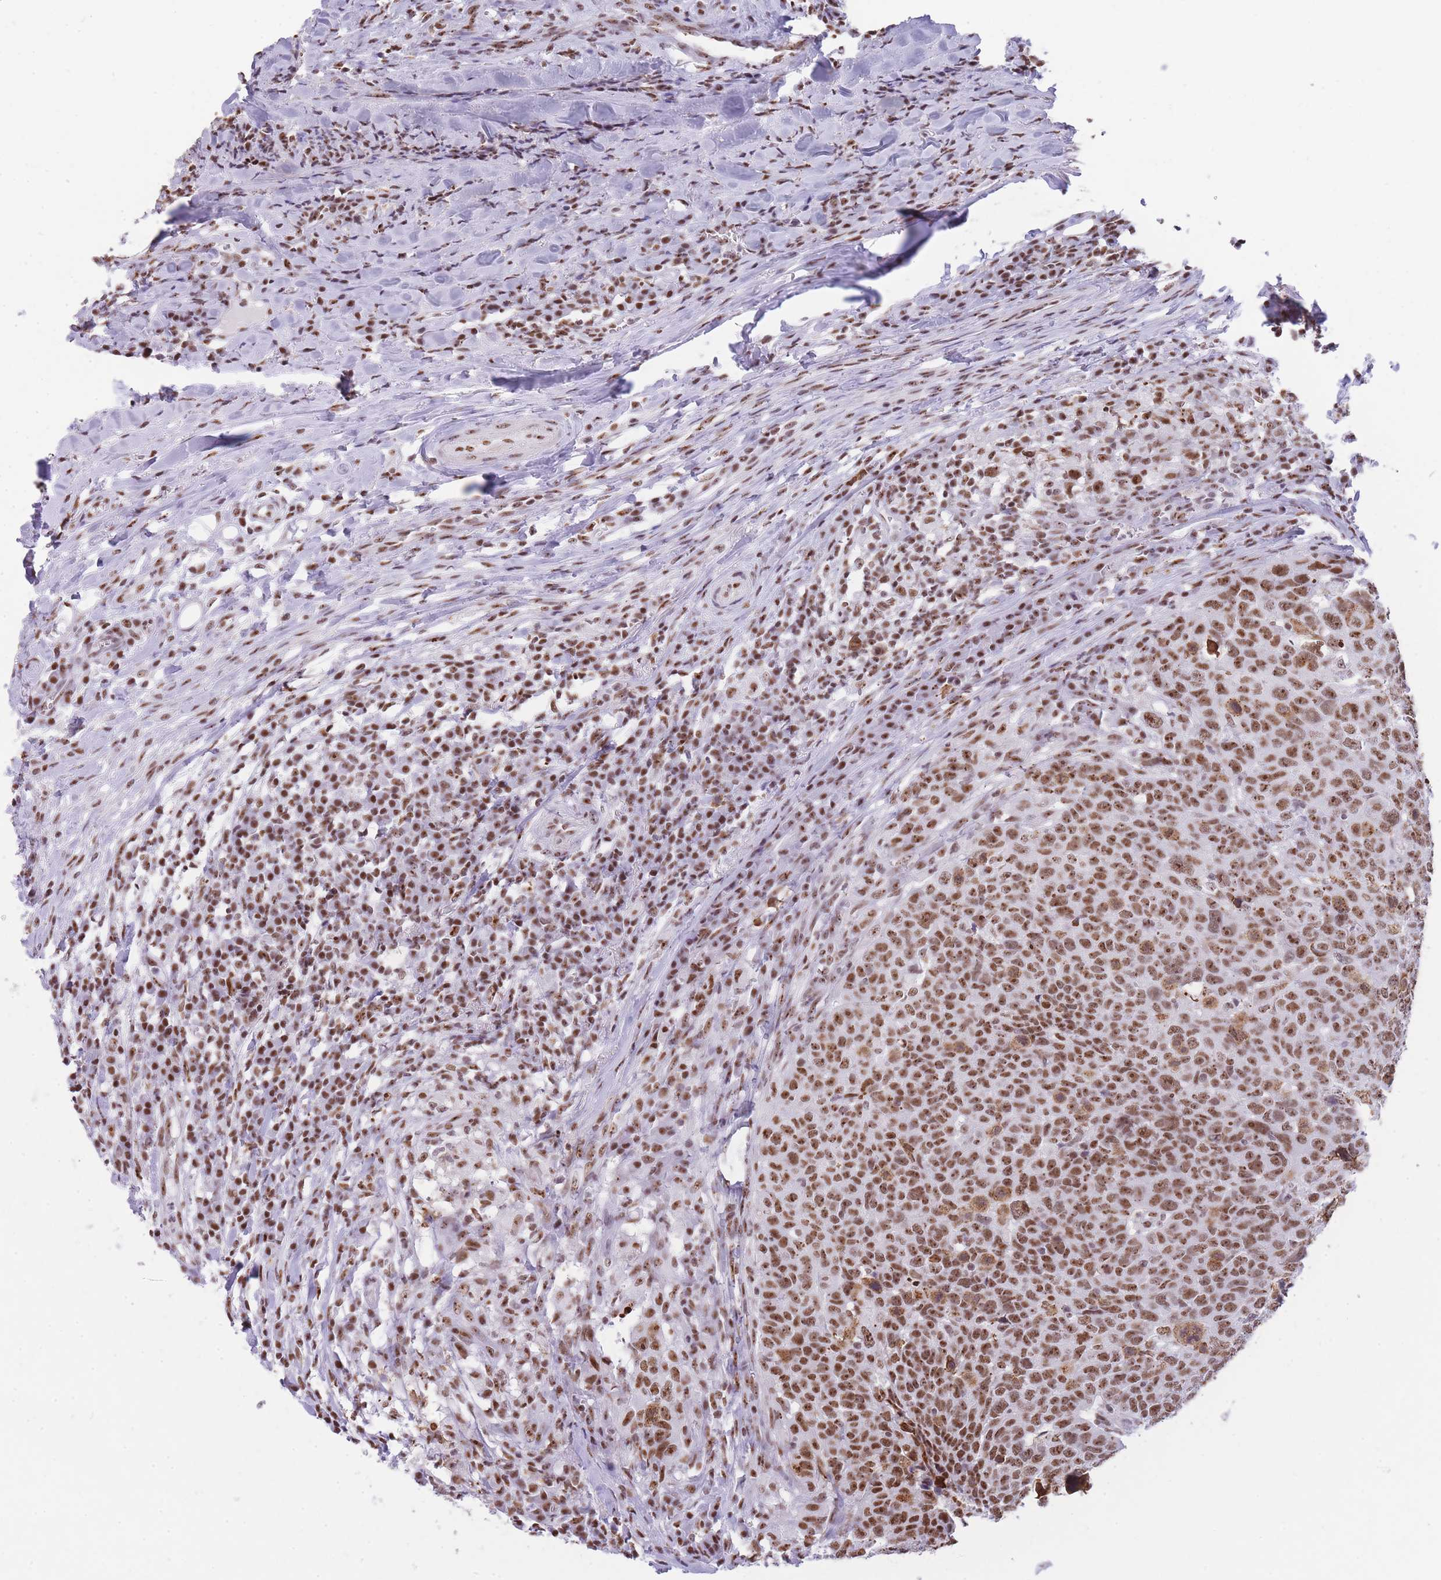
{"staining": {"intensity": "strong", "quantity": ">75%", "location": "nuclear"}, "tissue": "head and neck cancer", "cell_type": "Tumor cells", "image_type": "cancer", "snomed": [{"axis": "morphology", "description": "Normal tissue, NOS"}, {"axis": "morphology", "description": "Squamous cell carcinoma, NOS"}, {"axis": "topography", "description": "Skeletal muscle"}, {"axis": "topography", "description": "Vascular tissue"}, {"axis": "topography", "description": "Peripheral nerve tissue"}, {"axis": "topography", "description": "Head-Neck"}], "caption": "Immunohistochemistry (IHC) of squamous cell carcinoma (head and neck) exhibits high levels of strong nuclear staining in about >75% of tumor cells.", "gene": "EVC2", "patient": {"sex": "male", "age": 66}}